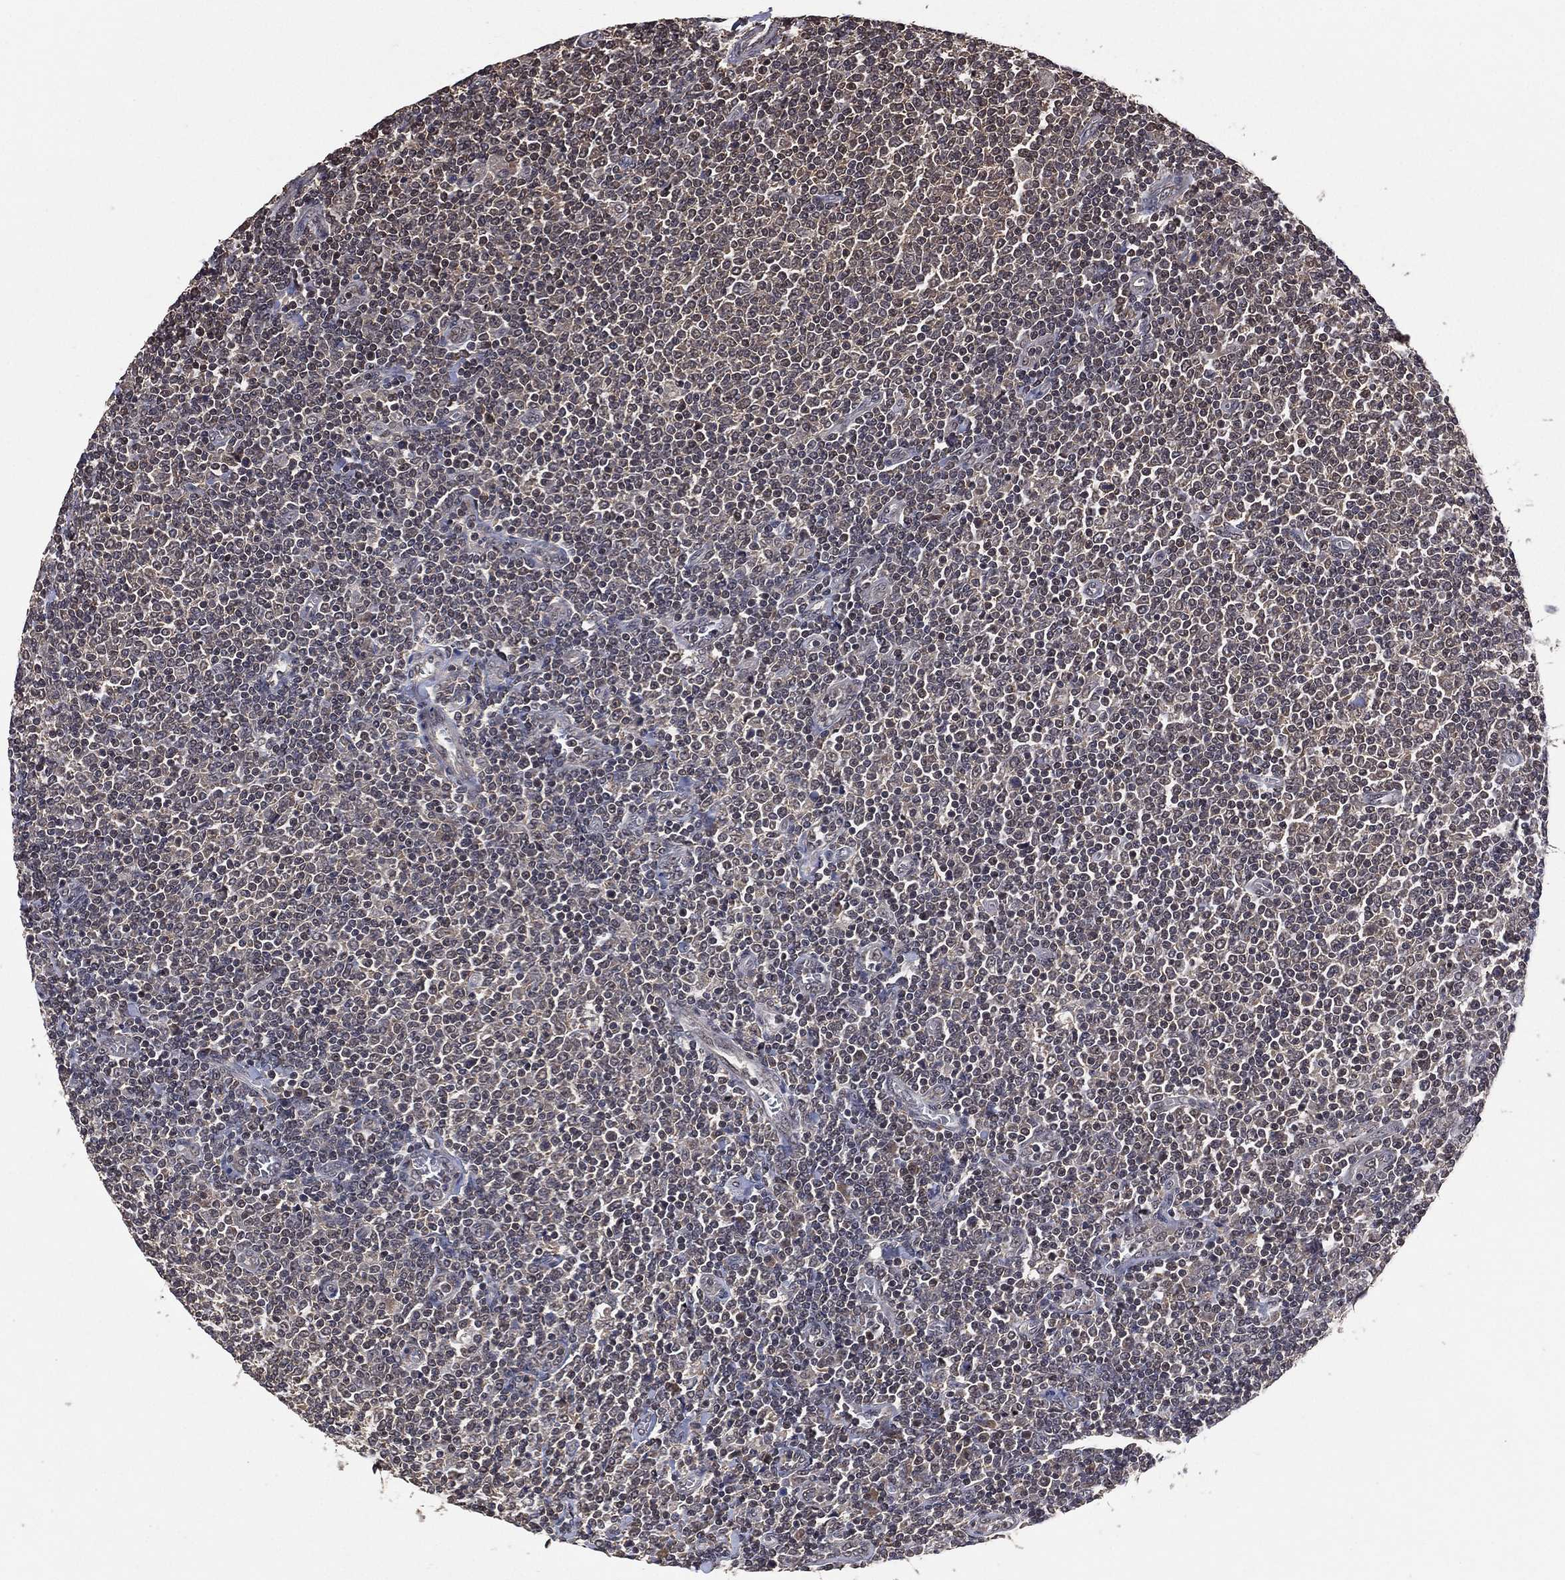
{"staining": {"intensity": "negative", "quantity": "none", "location": "none"}, "tissue": "lymphoma", "cell_type": "Tumor cells", "image_type": "cancer", "snomed": [{"axis": "morphology", "description": "Malignant lymphoma, non-Hodgkin's type, Low grade"}, {"axis": "topography", "description": "Lymph node"}], "caption": "Immunohistochemistry (IHC) histopathology image of neoplastic tissue: human low-grade malignant lymphoma, non-Hodgkin's type stained with DAB shows no significant protein positivity in tumor cells.", "gene": "NELFCD", "patient": {"sex": "male", "age": 52}}